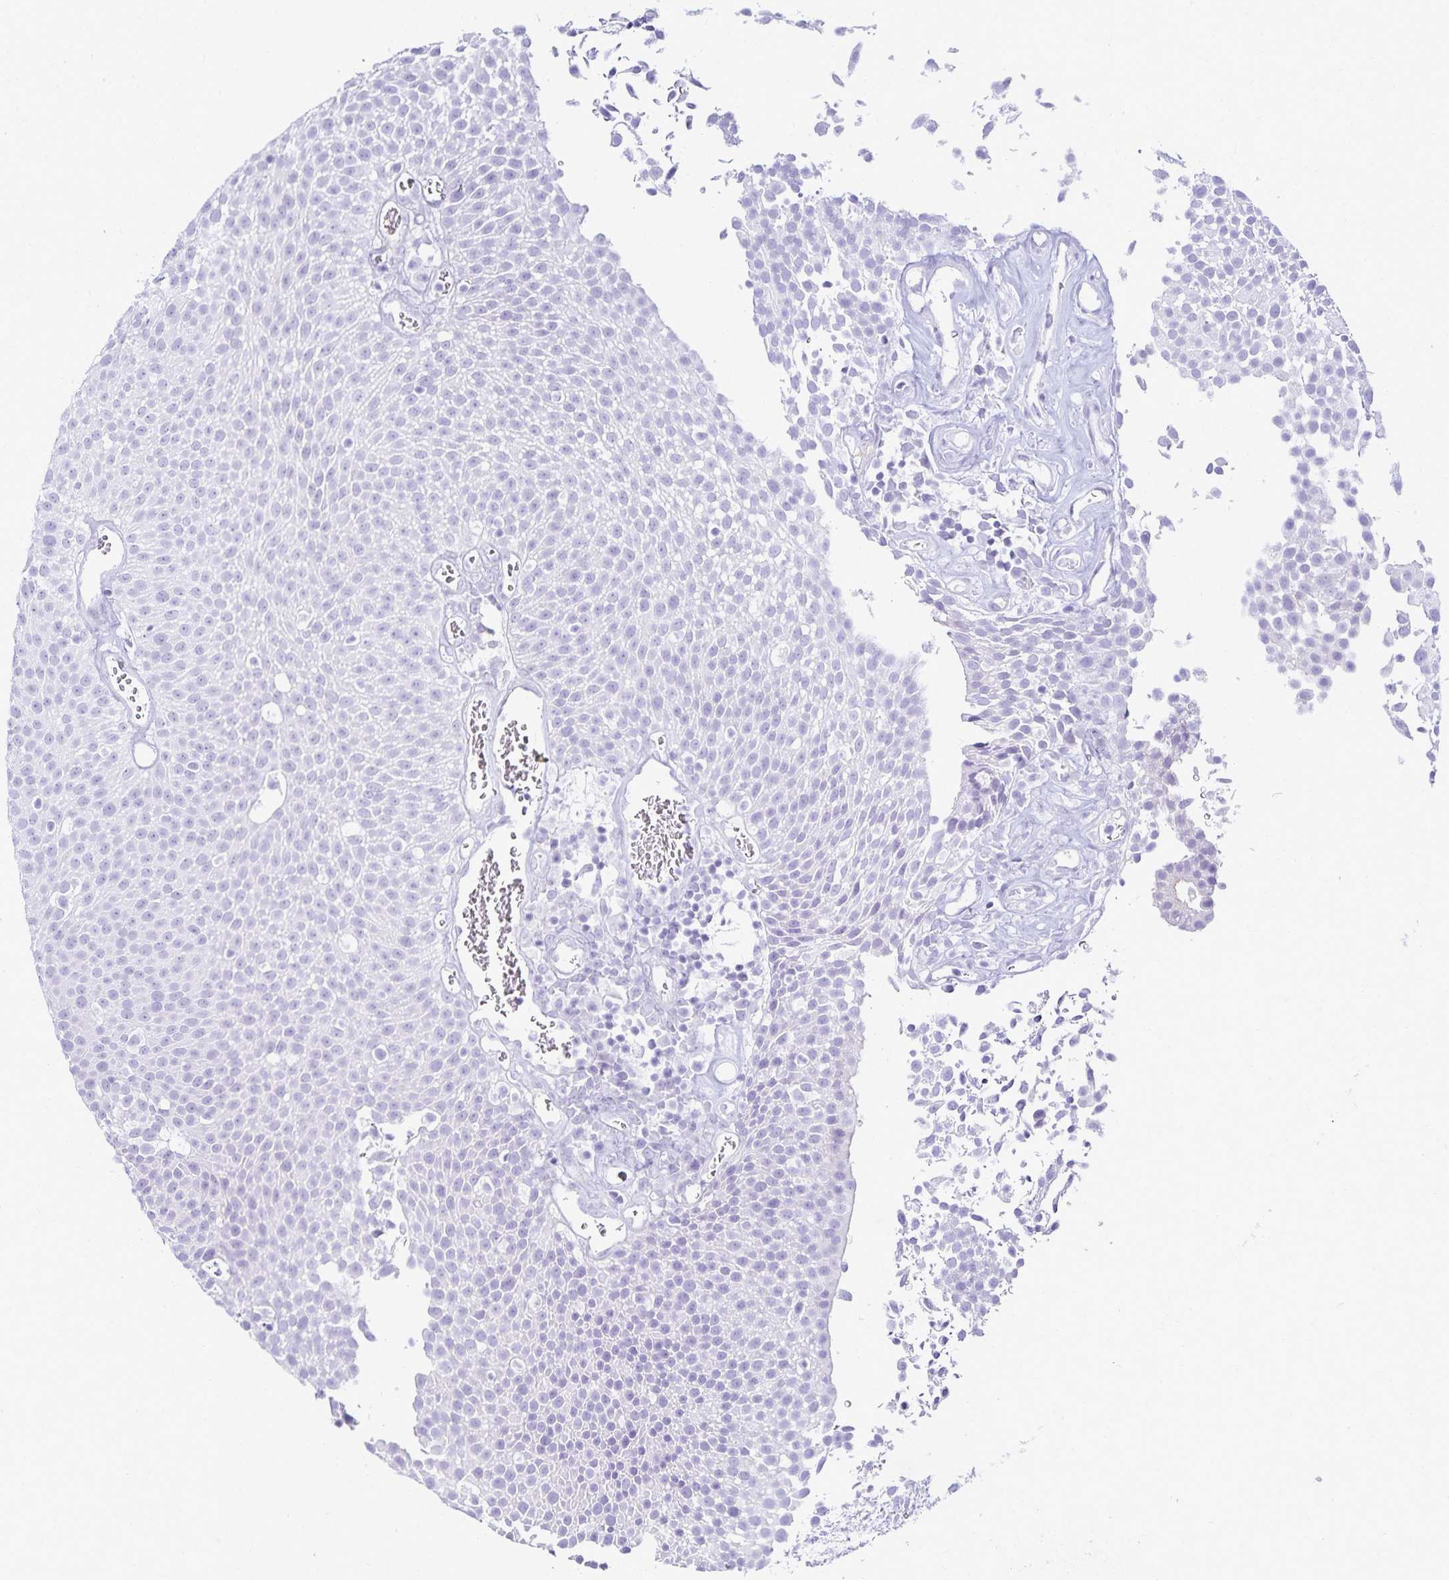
{"staining": {"intensity": "negative", "quantity": "none", "location": "none"}, "tissue": "urothelial cancer", "cell_type": "Tumor cells", "image_type": "cancer", "snomed": [{"axis": "morphology", "description": "Urothelial carcinoma, Low grade"}, {"axis": "topography", "description": "Urinary bladder"}], "caption": "Immunohistochemistry (IHC) photomicrograph of human urothelial cancer stained for a protein (brown), which demonstrates no expression in tumor cells.", "gene": "GP2", "patient": {"sex": "female", "age": 79}}